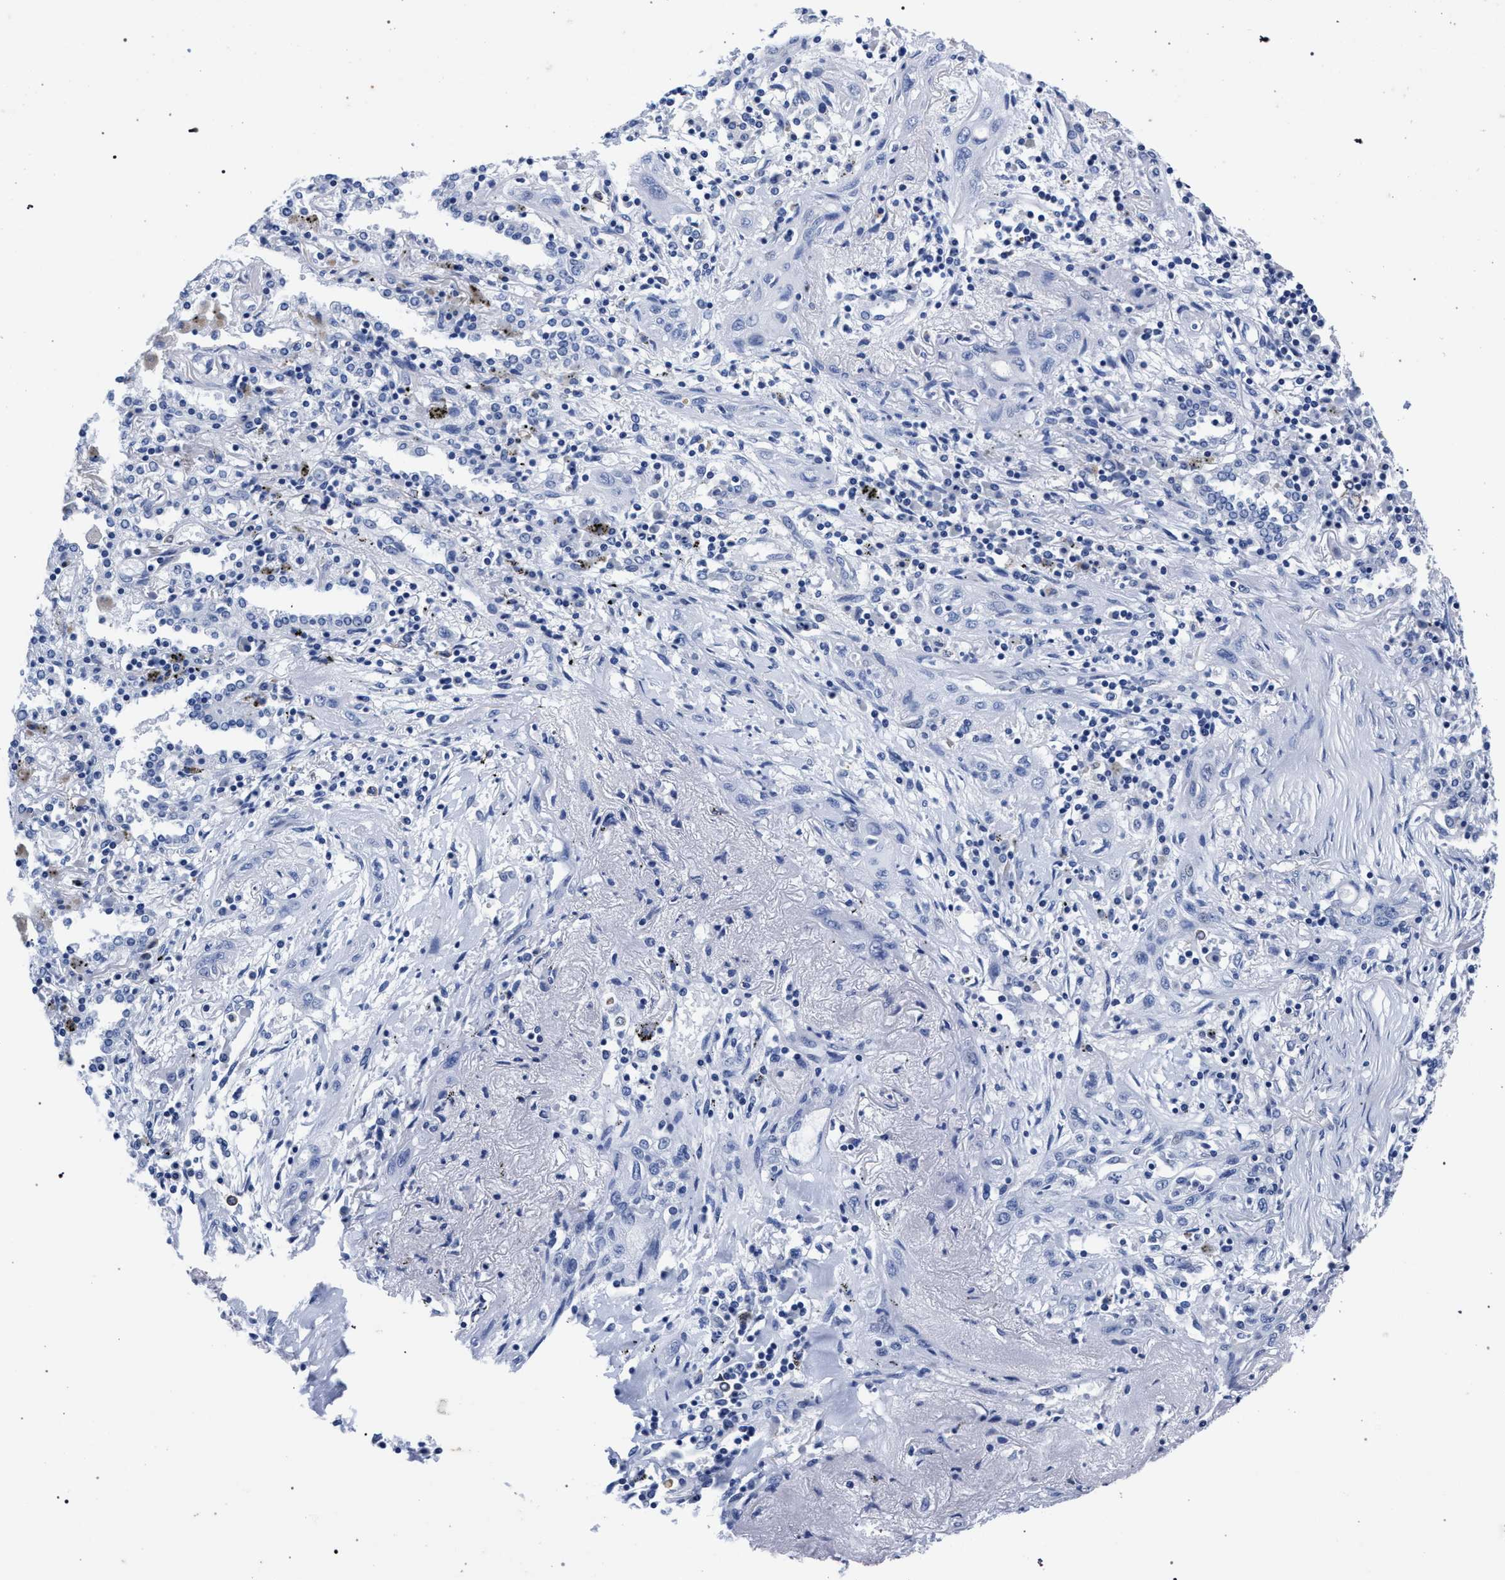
{"staining": {"intensity": "negative", "quantity": "none", "location": "none"}, "tissue": "lung cancer", "cell_type": "Tumor cells", "image_type": "cancer", "snomed": [{"axis": "morphology", "description": "Squamous cell carcinoma, NOS"}, {"axis": "topography", "description": "Lung"}], "caption": "Tumor cells show no significant positivity in lung cancer.", "gene": "AKAP4", "patient": {"sex": "female", "age": 47}}